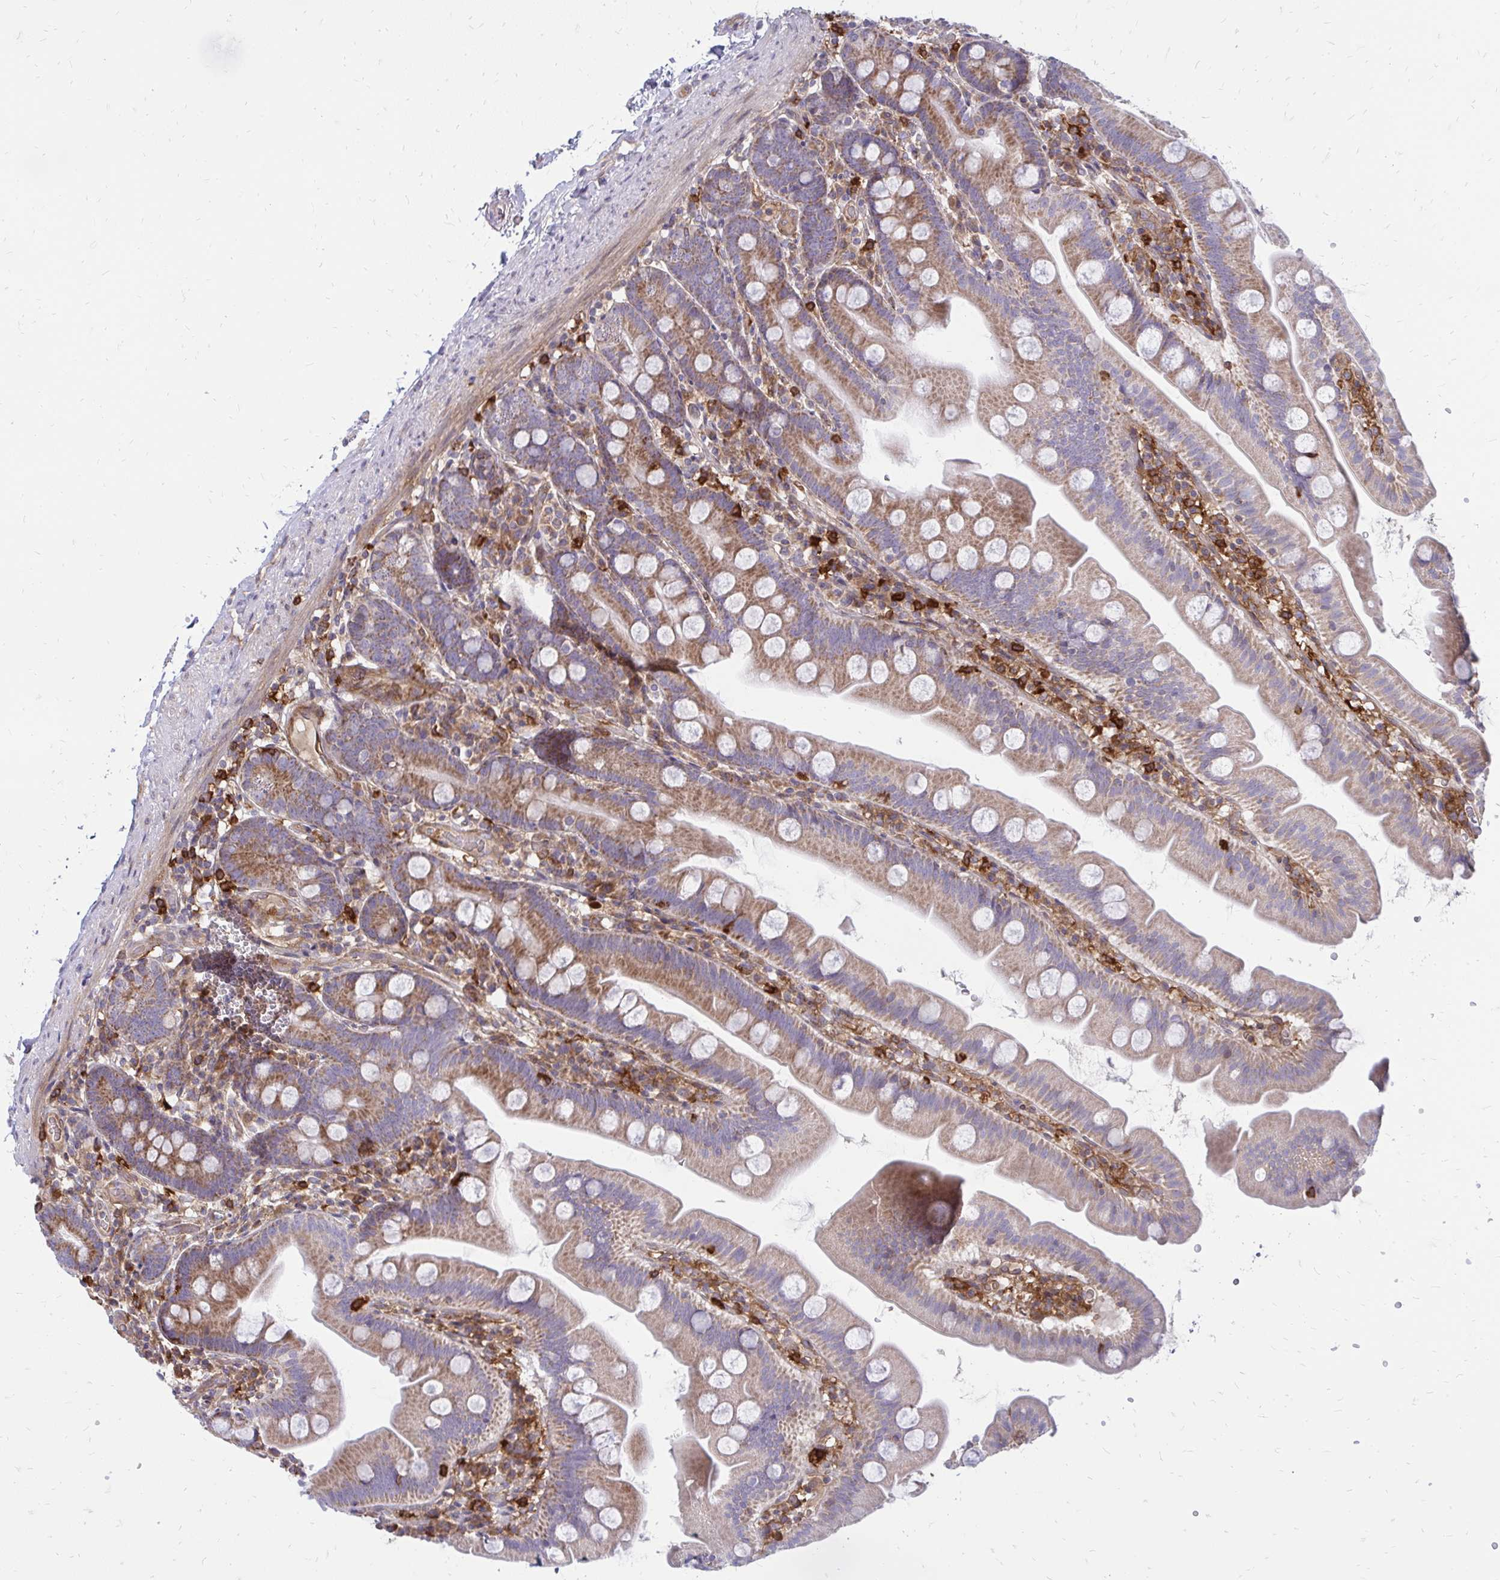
{"staining": {"intensity": "moderate", "quantity": "25%-75%", "location": "cytoplasmic/membranous"}, "tissue": "small intestine", "cell_type": "Glandular cells", "image_type": "normal", "snomed": [{"axis": "morphology", "description": "Normal tissue, NOS"}, {"axis": "topography", "description": "Small intestine"}], "caption": "Protein expression analysis of benign small intestine shows moderate cytoplasmic/membranous staining in approximately 25%-75% of glandular cells. The protein is stained brown, and the nuclei are stained in blue (DAB (3,3'-diaminobenzidine) IHC with brightfield microscopy, high magnification).", "gene": "ASAP1", "patient": {"sex": "female", "age": 68}}